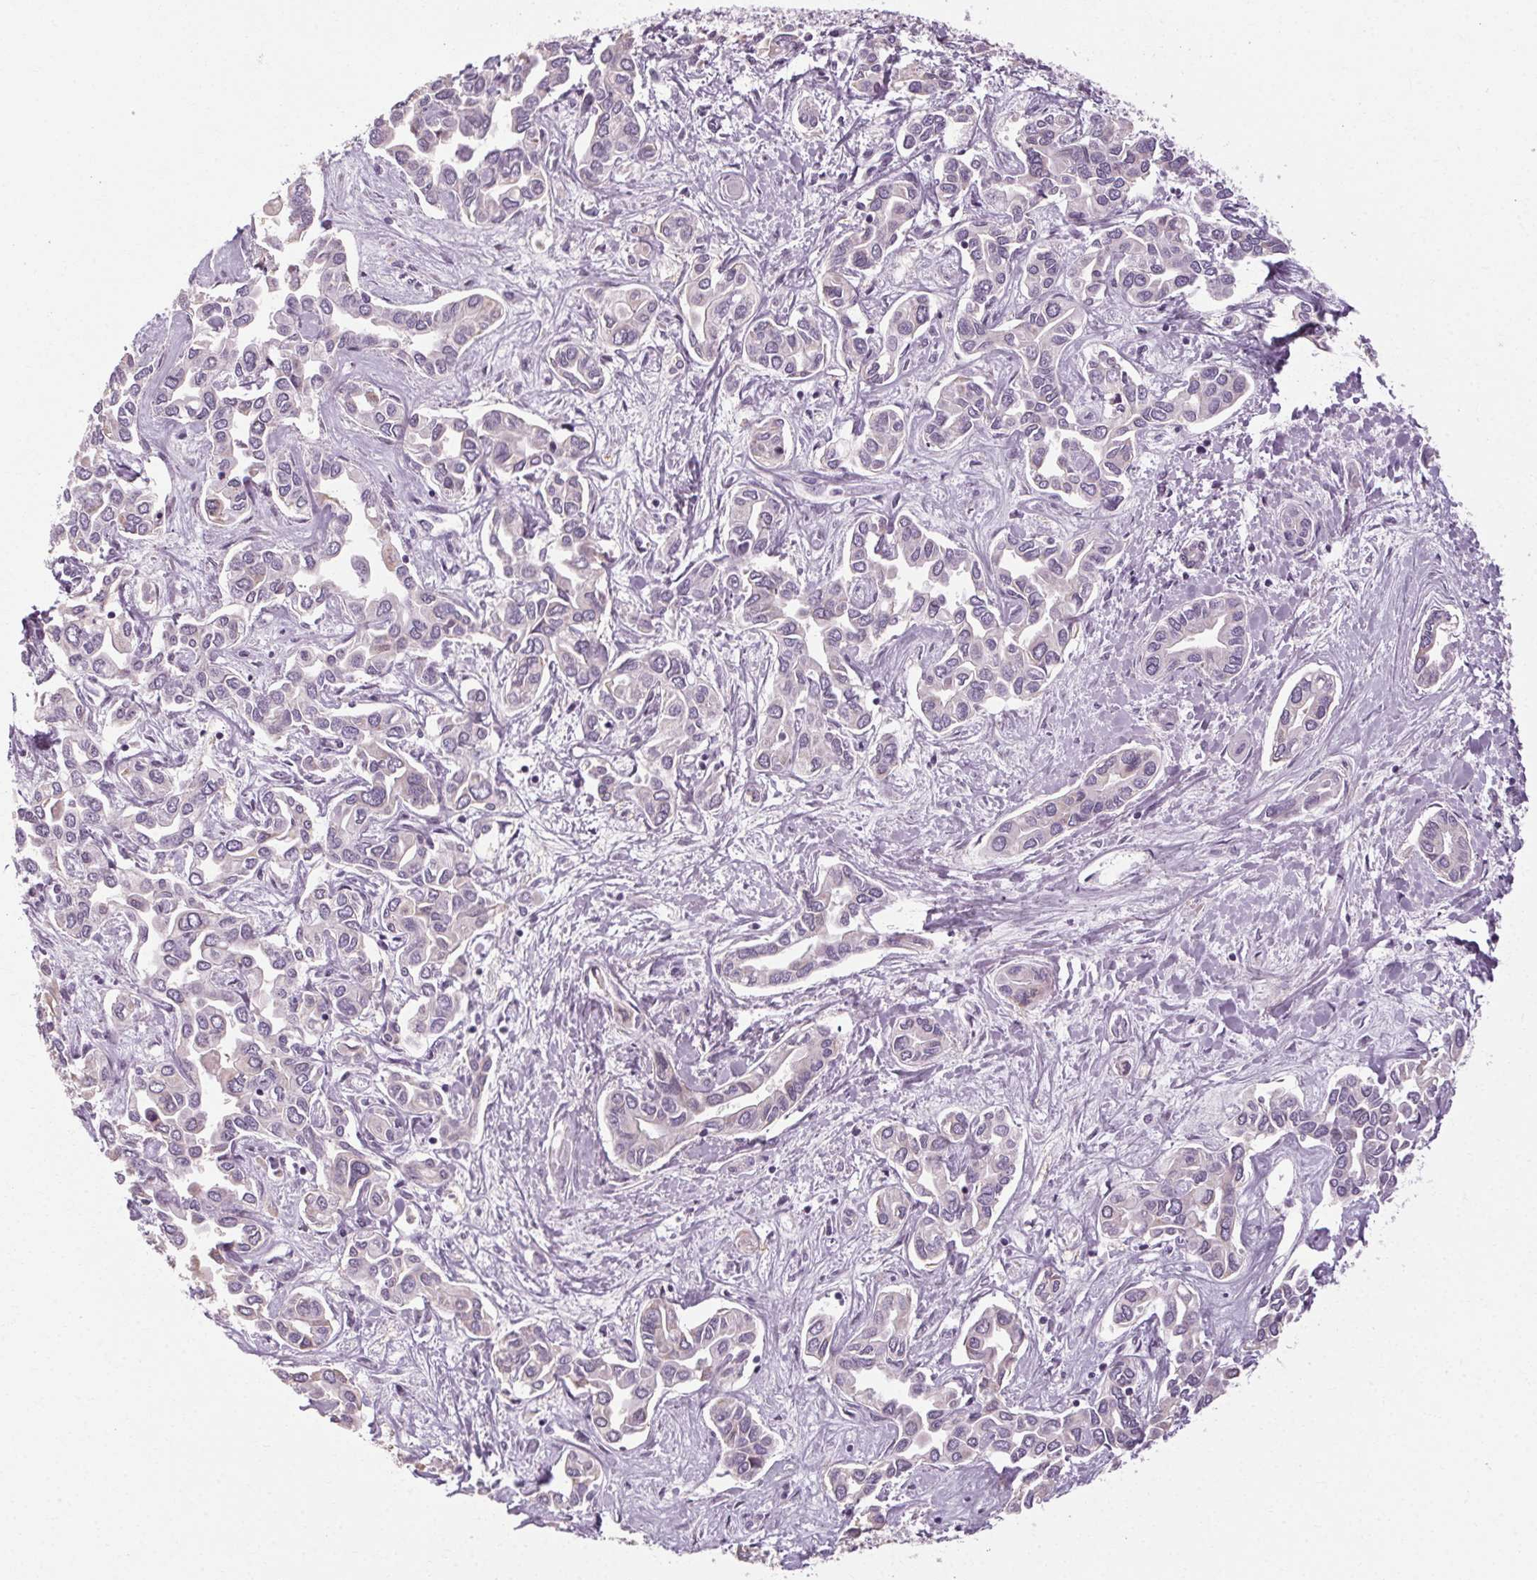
{"staining": {"intensity": "negative", "quantity": "none", "location": "none"}, "tissue": "liver cancer", "cell_type": "Tumor cells", "image_type": "cancer", "snomed": [{"axis": "morphology", "description": "Cholangiocarcinoma"}, {"axis": "topography", "description": "Liver"}], "caption": "Immunohistochemistry (IHC) photomicrograph of neoplastic tissue: liver cholangiocarcinoma stained with DAB (3,3'-diaminobenzidine) displays no significant protein positivity in tumor cells. The staining is performed using DAB (3,3'-diaminobenzidine) brown chromogen with nuclei counter-stained in using hematoxylin.", "gene": "POMC", "patient": {"sex": "female", "age": 64}}